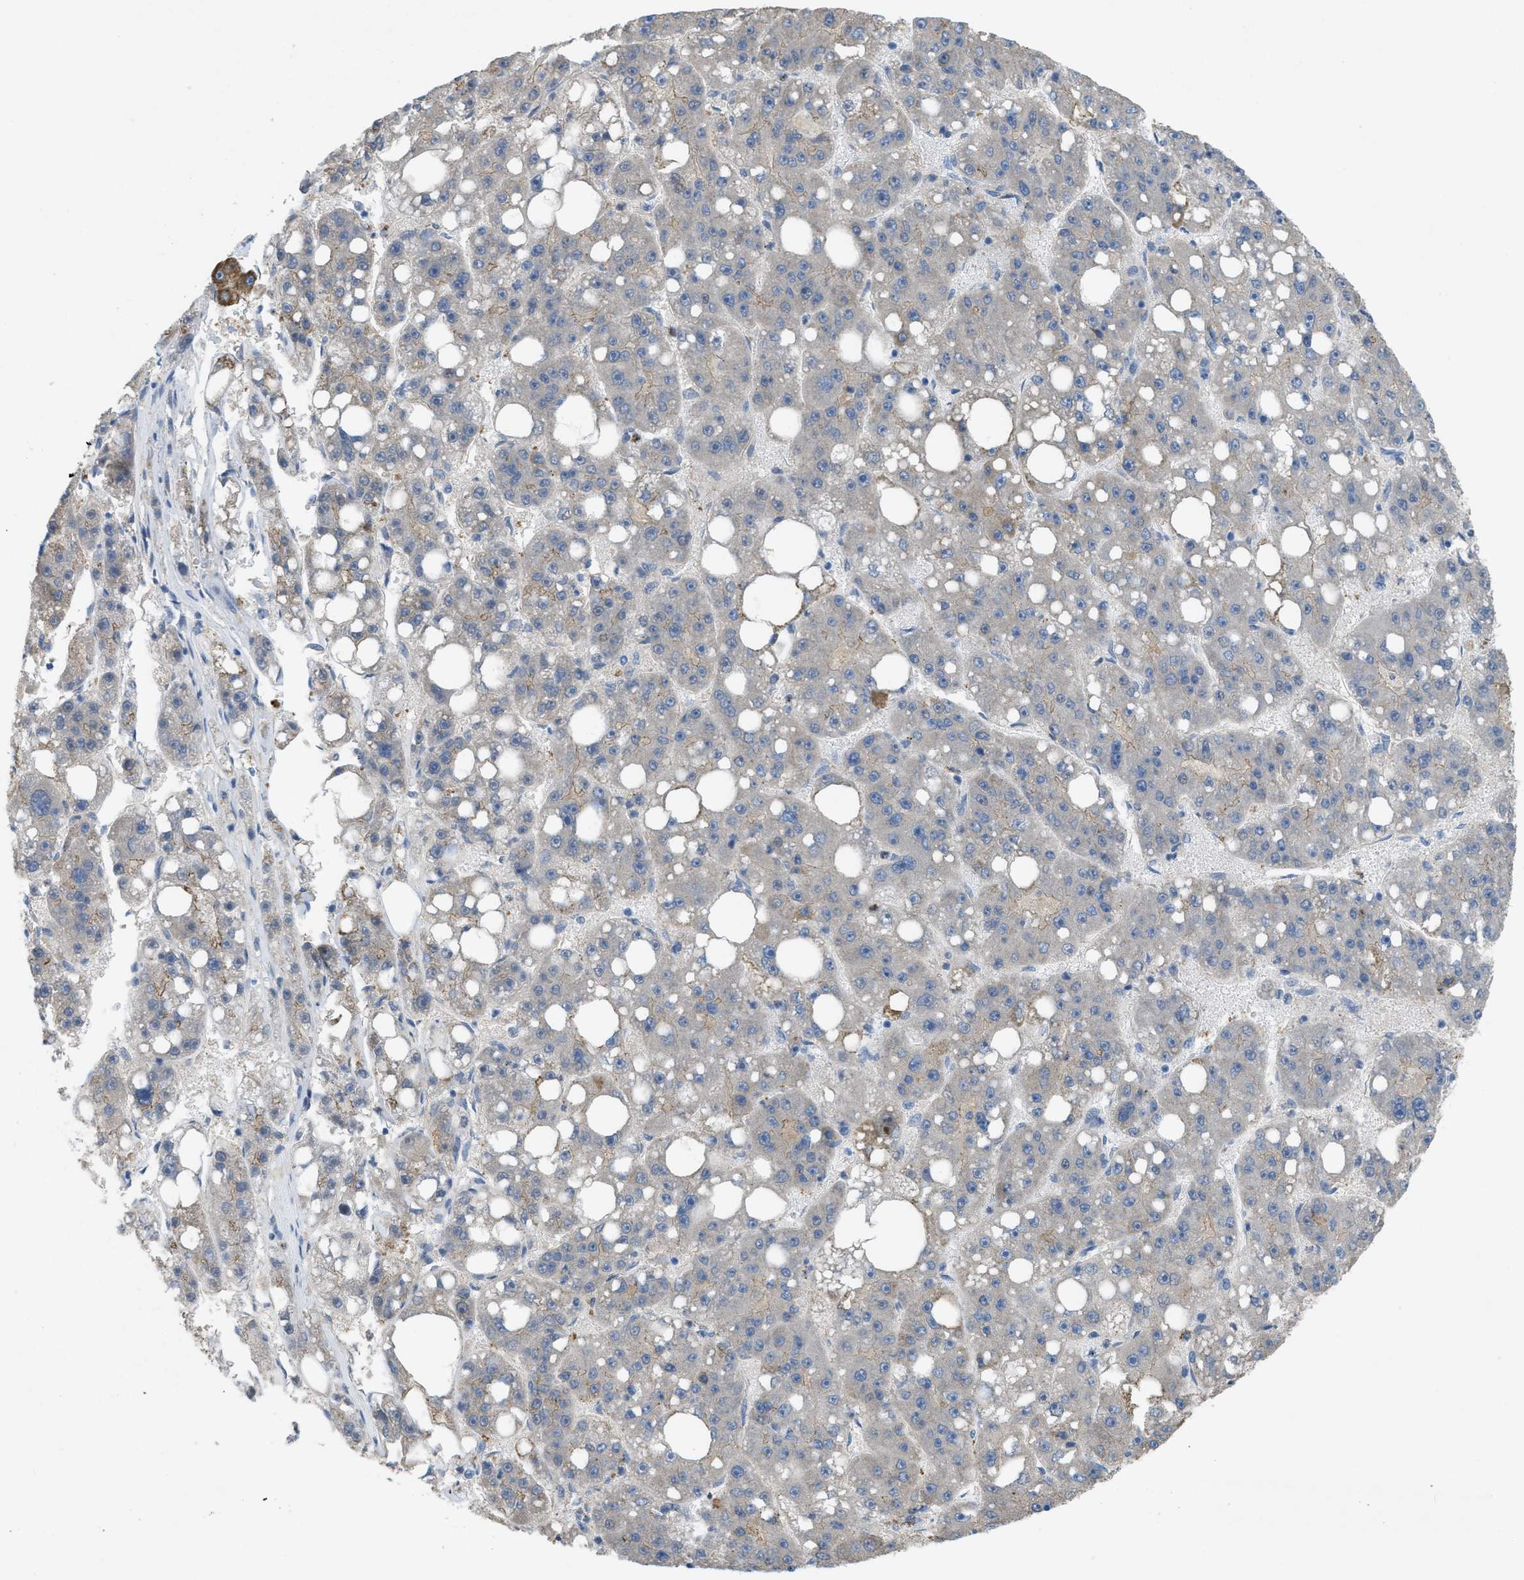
{"staining": {"intensity": "weak", "quantity": "<25%", "location": "cytoplasmic/membranous"}, "tissue": "liver cancer", "cell_type": "Tumor cells", "image_type": "cancer", "snomed": [{"axis": "morphology", "description": "Carcinoma, Hepatocellular, NOS"}, {"axis": "topography", "description": "Liver"}], "caption": "Human liver cancer stained for a protein using IHC displays no staining in tumor cells.", "gene": "CRB3", "patient": {"sex": "female", "age": 61}}